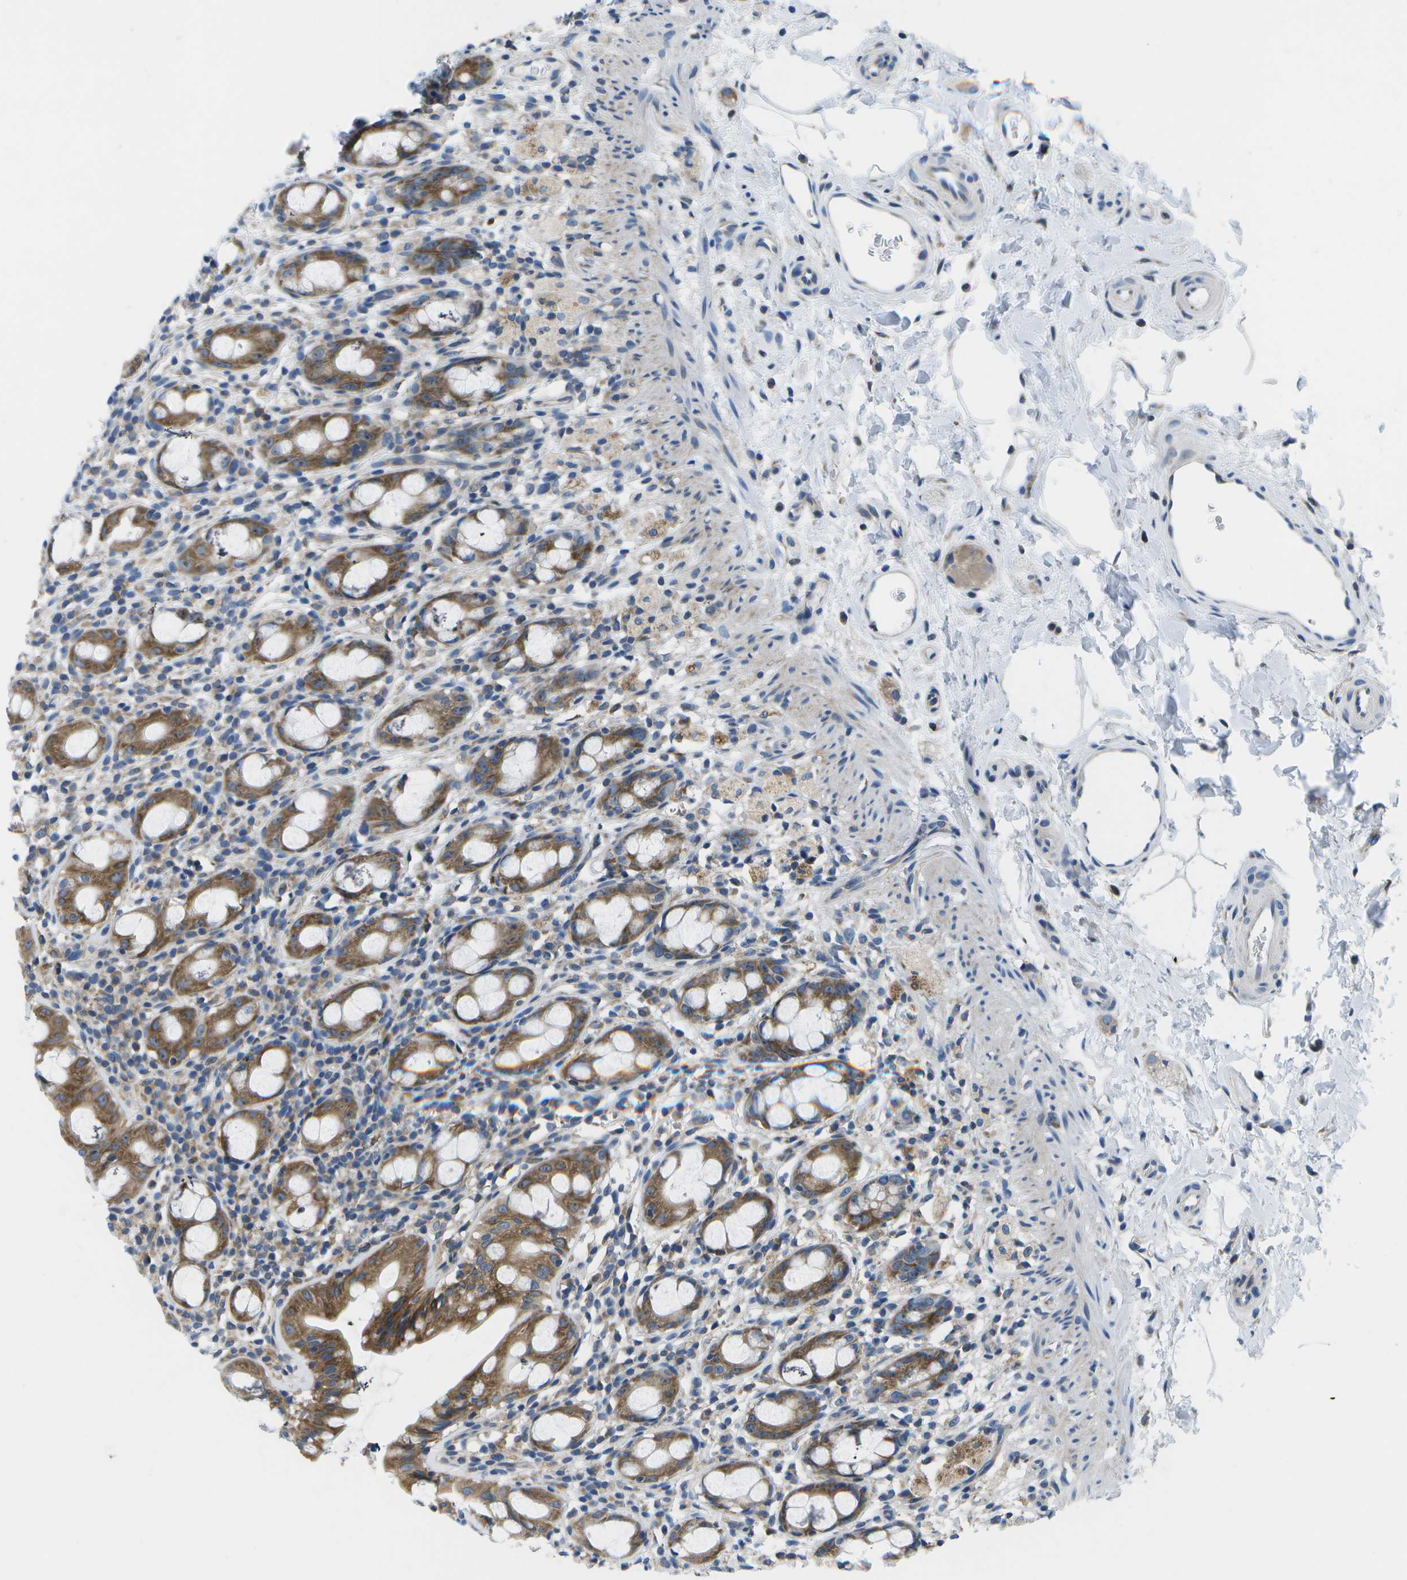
{"staining": {"intensity": "moderate", "quantity": ">75%", "location": "cytoplasmic/membranous"}, "tissue": "rectum", "cell_type": "Glandular cells", "image_type": "normal", "snomed": [{"axis": "morphology", "description": "Normal tissue, NOS"}, {"axis": "topography", "description": "Rectum"}], "caption": "Protein staining exhibits moderate cytoplasmic/membranous expression in about >75% of glandular cells in normal rectum. (DAB (3,3'-diaminobenzidine) IHC, brown staining for protein, blue staining for nuclei).", "gene": "GDF5", "patient": {"sex": "male", "age": 44}}